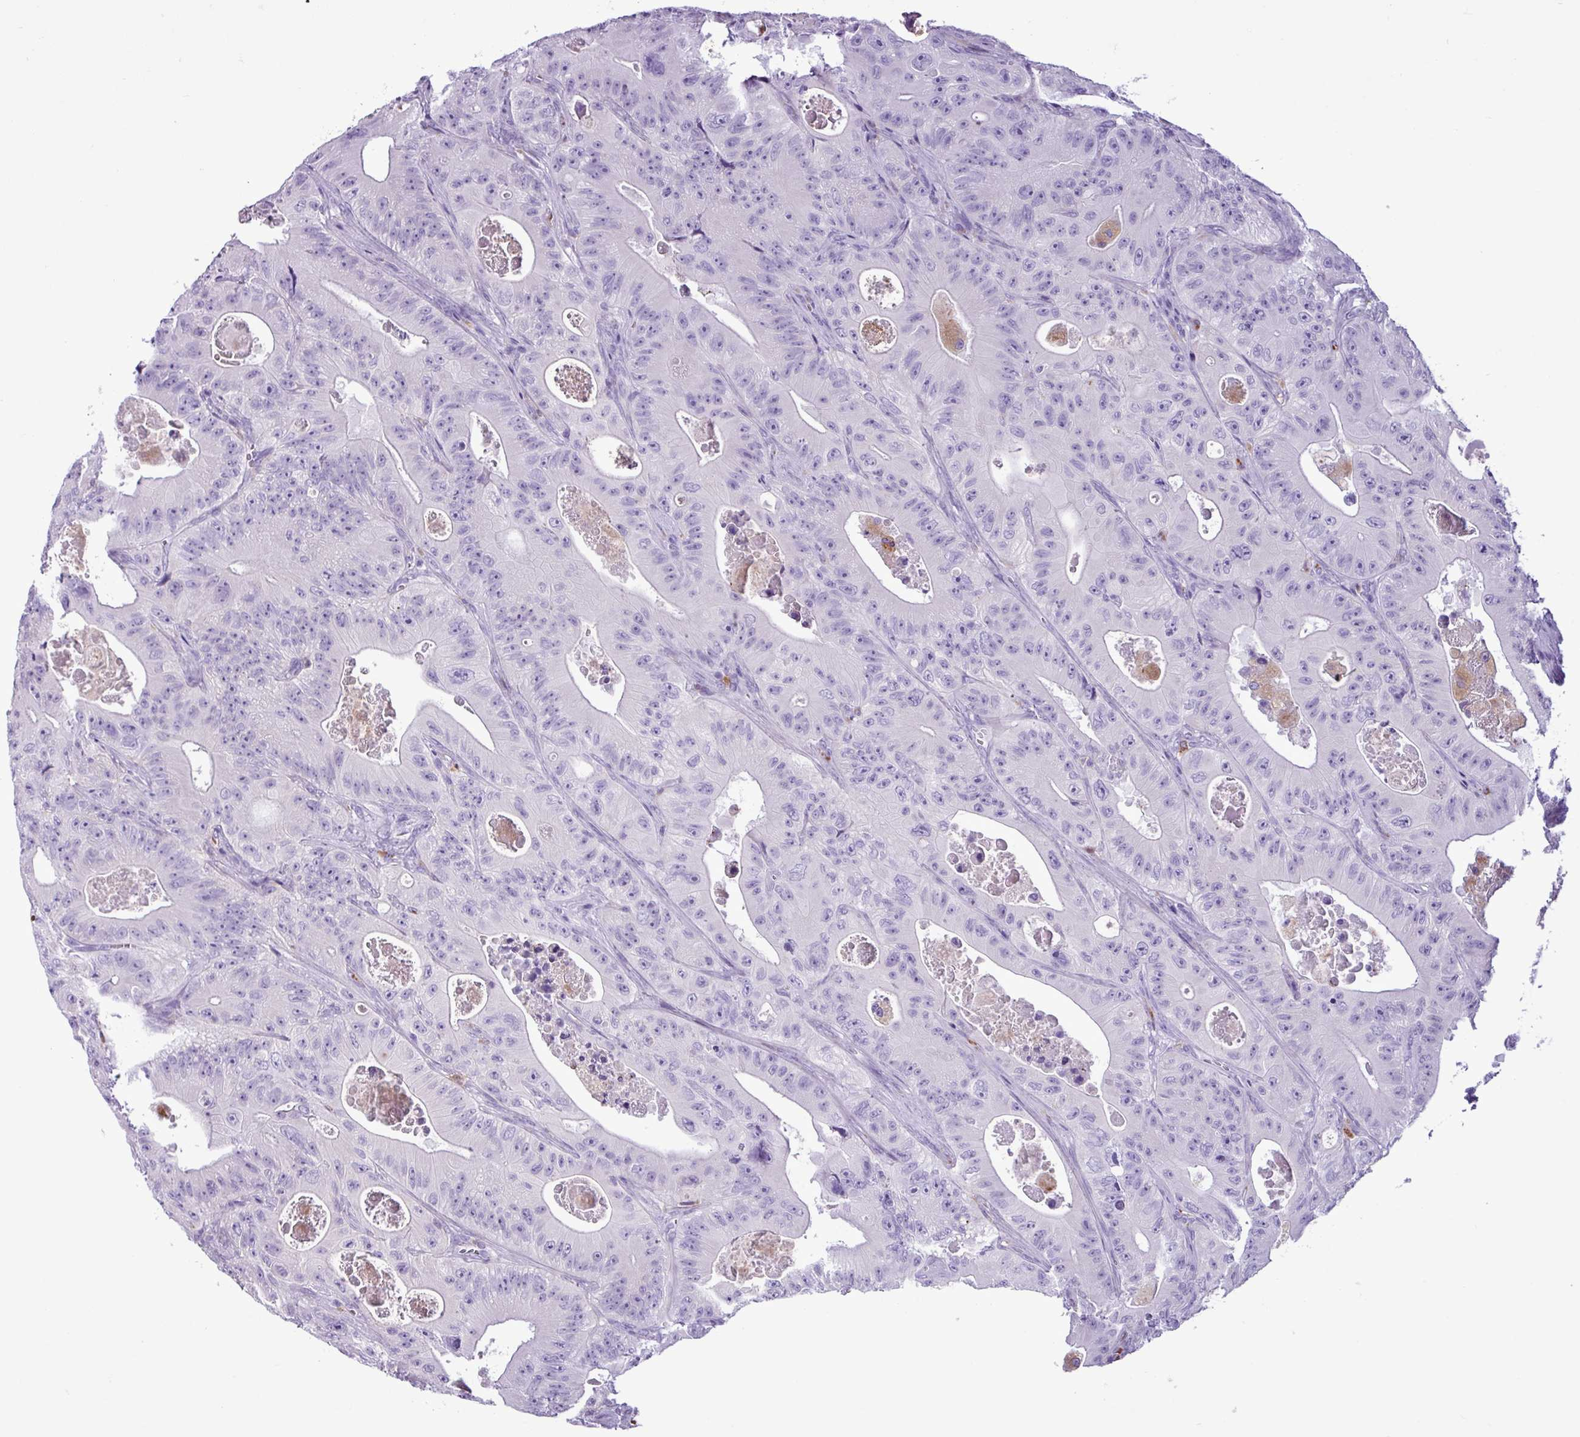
{"staining": {"intensity": "negative", "quantity": "none", "location": "none"}, "tissue": "colorectal cancer", "cell_type": "Tumor cells", "image_type": "cancer", "snomed": [{"axis": "morphology", "description": "Adenocarcinoma, NOS"}, {"axis": "topography", "description": "Colon"}], "caption": "DAB immunohistochemical staining of adenocarcinoma (colorectal) displays no significant expression in tumor cells. Brightfield microscopy of immunohistochemistry stained with DAB (brown) and hematoxylin (blue), captured at high magnification.", "gene": "TMEM200C", "patient": {"sex": "female", "age": 46}}